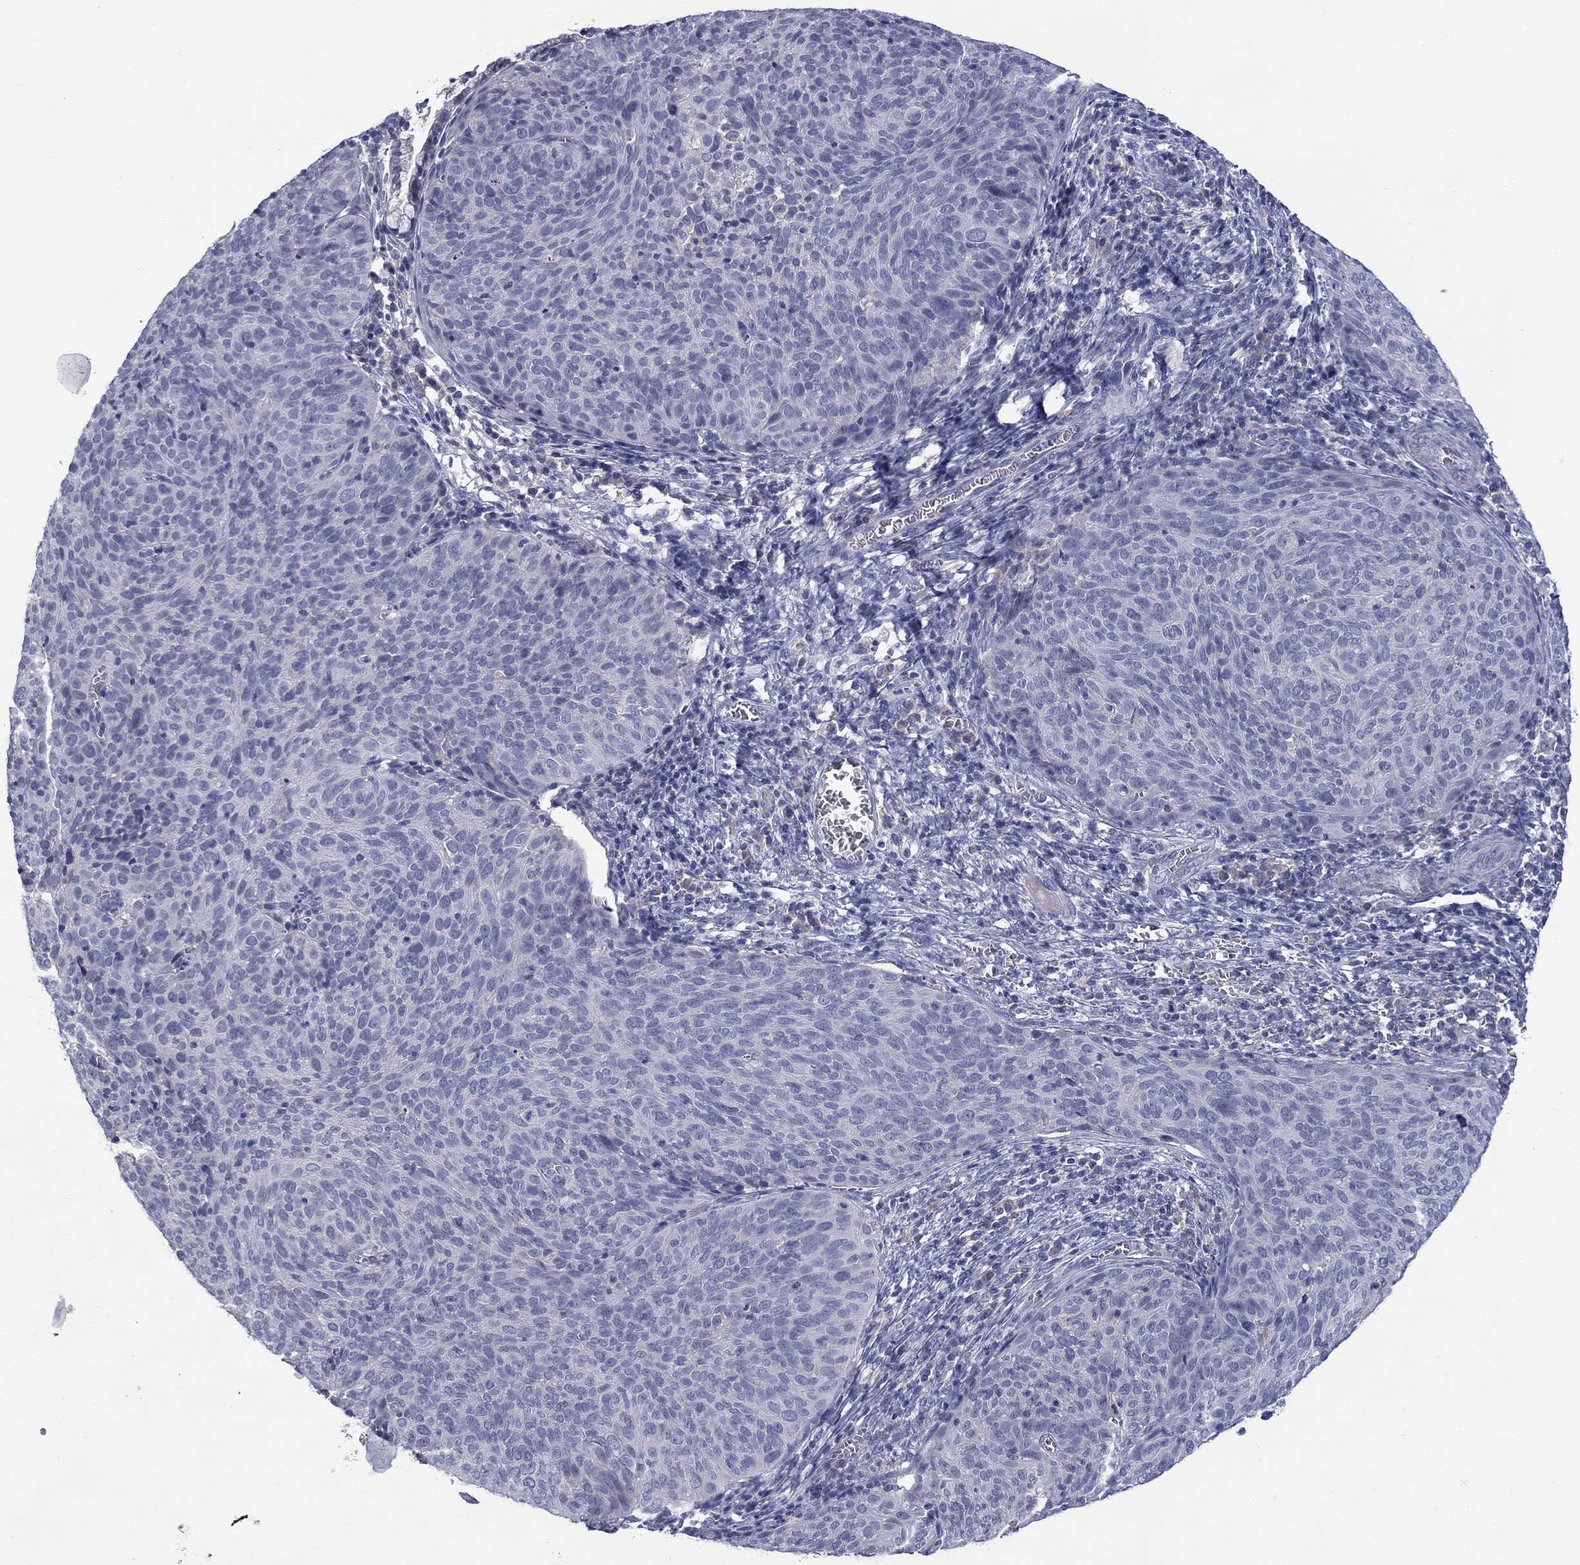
{"staining": {"intensity": "negative", "quantity": "none", "location": "none"}, "tissue": "cervical cancer", "cell_type": "Tumor cells", "image_type": "cancer", "snomed": [{"axis": "morphology", "description": "Squamous cell carcinoma, NOS"}, {"axis": "topography", "description": "Cervix"}], "caption": "High magnification brightfield microscopy of cervical cancer (squamous cell carcinoma) stained with DAB (brown) and counterstained with hematoxylin (blue): tumor cells show no significant staining. (DAB IHC visualized using brightfield microscopy, high magnification).", "gene": "FRK", "patient": {"sex": "female", "age": 39}}